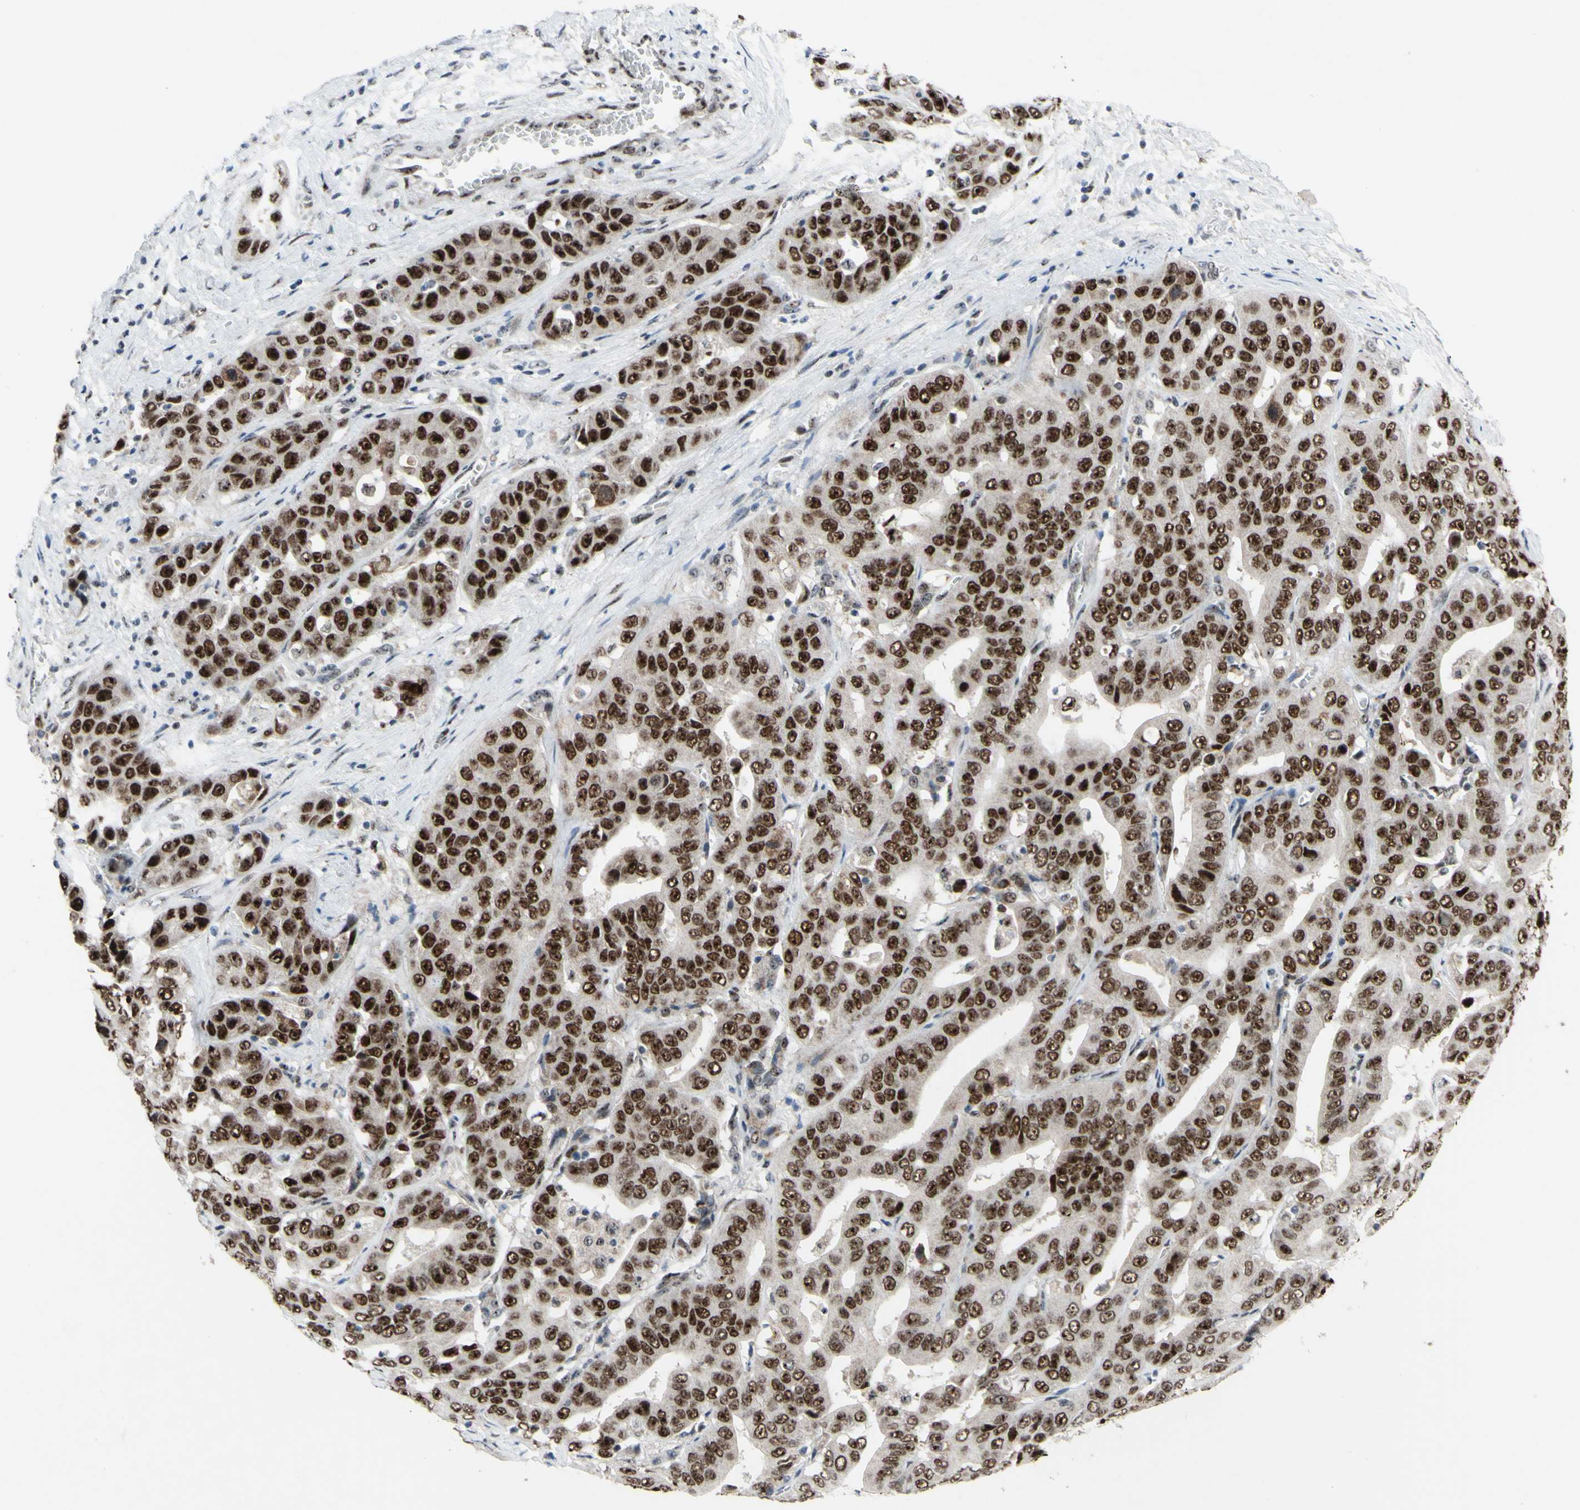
{"staining": {"intensity": "strong", "quantity": ">75%", "location": "nuclear"}, "tissue": "liver cancer", "cell_type": "Tumor cells", "image_type": "cancer", "snomed": [{"axis": "morphology", "description": "Cholangiocarcinoma"}, {"axis": "topography", "description": "Liver"}], "caption": "The histopathology image displays staining of liver cancer (cholangiocarcinoma), revealing strong nuclear protein positivity (brown color) within tumor cells.", "gene": "POLR1A", "patient": {"sex": "female", "age": 52}}